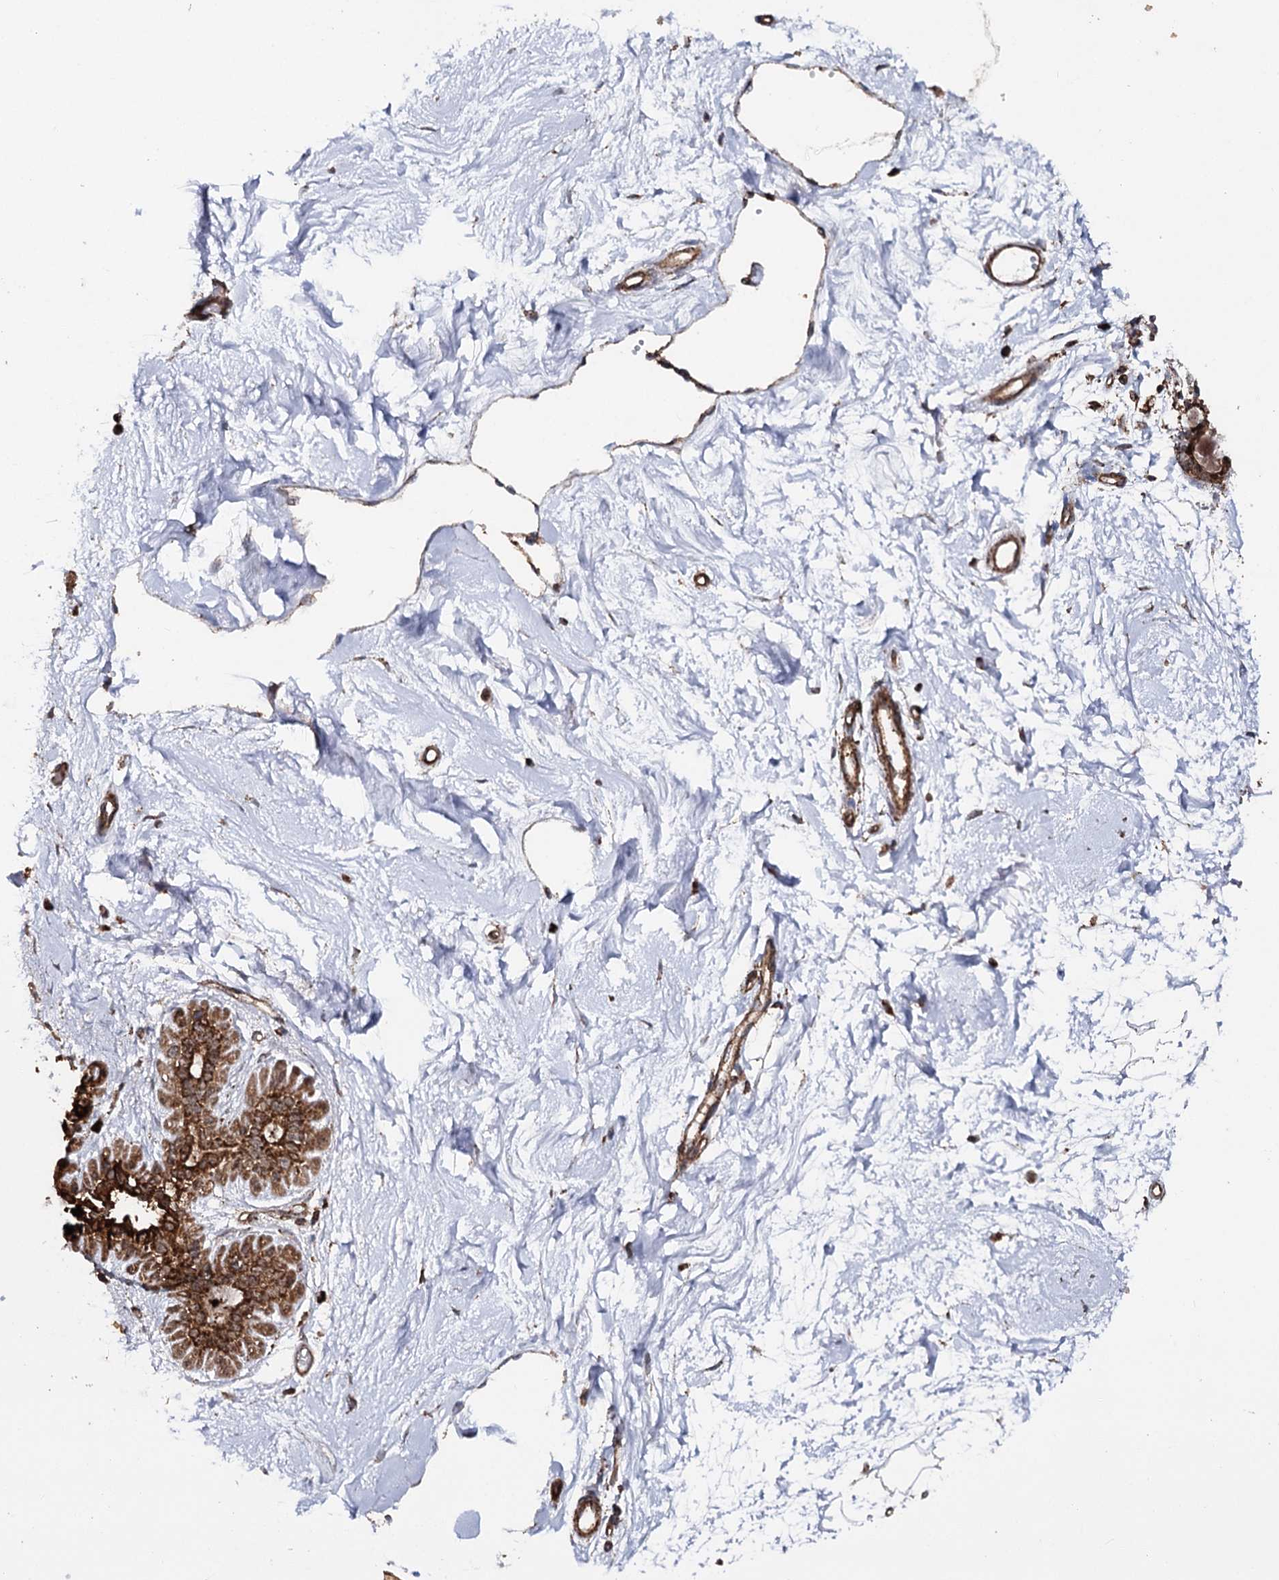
{"staining": {"intensity": "negative", "quantity": "none", "location": "none"}, "tissue": "breast", "cell_type": "Adipocytes", "image_type": "normal", "snomed": [{"axis": "morphology", "description": "Normal tissue, NOS"}, {"axis": "topography", "description": "Breast"}], "caption": "The micrograph exhibits no staining of adipocytes in normal breast. (Brightfield microscopy of DAB (3,3'-diaminobenzidine) immunohistochemistry (IHC) at high magnification).", "gene": "FGFR1OP2", "patient": {"sex": "female", "age": 45}}